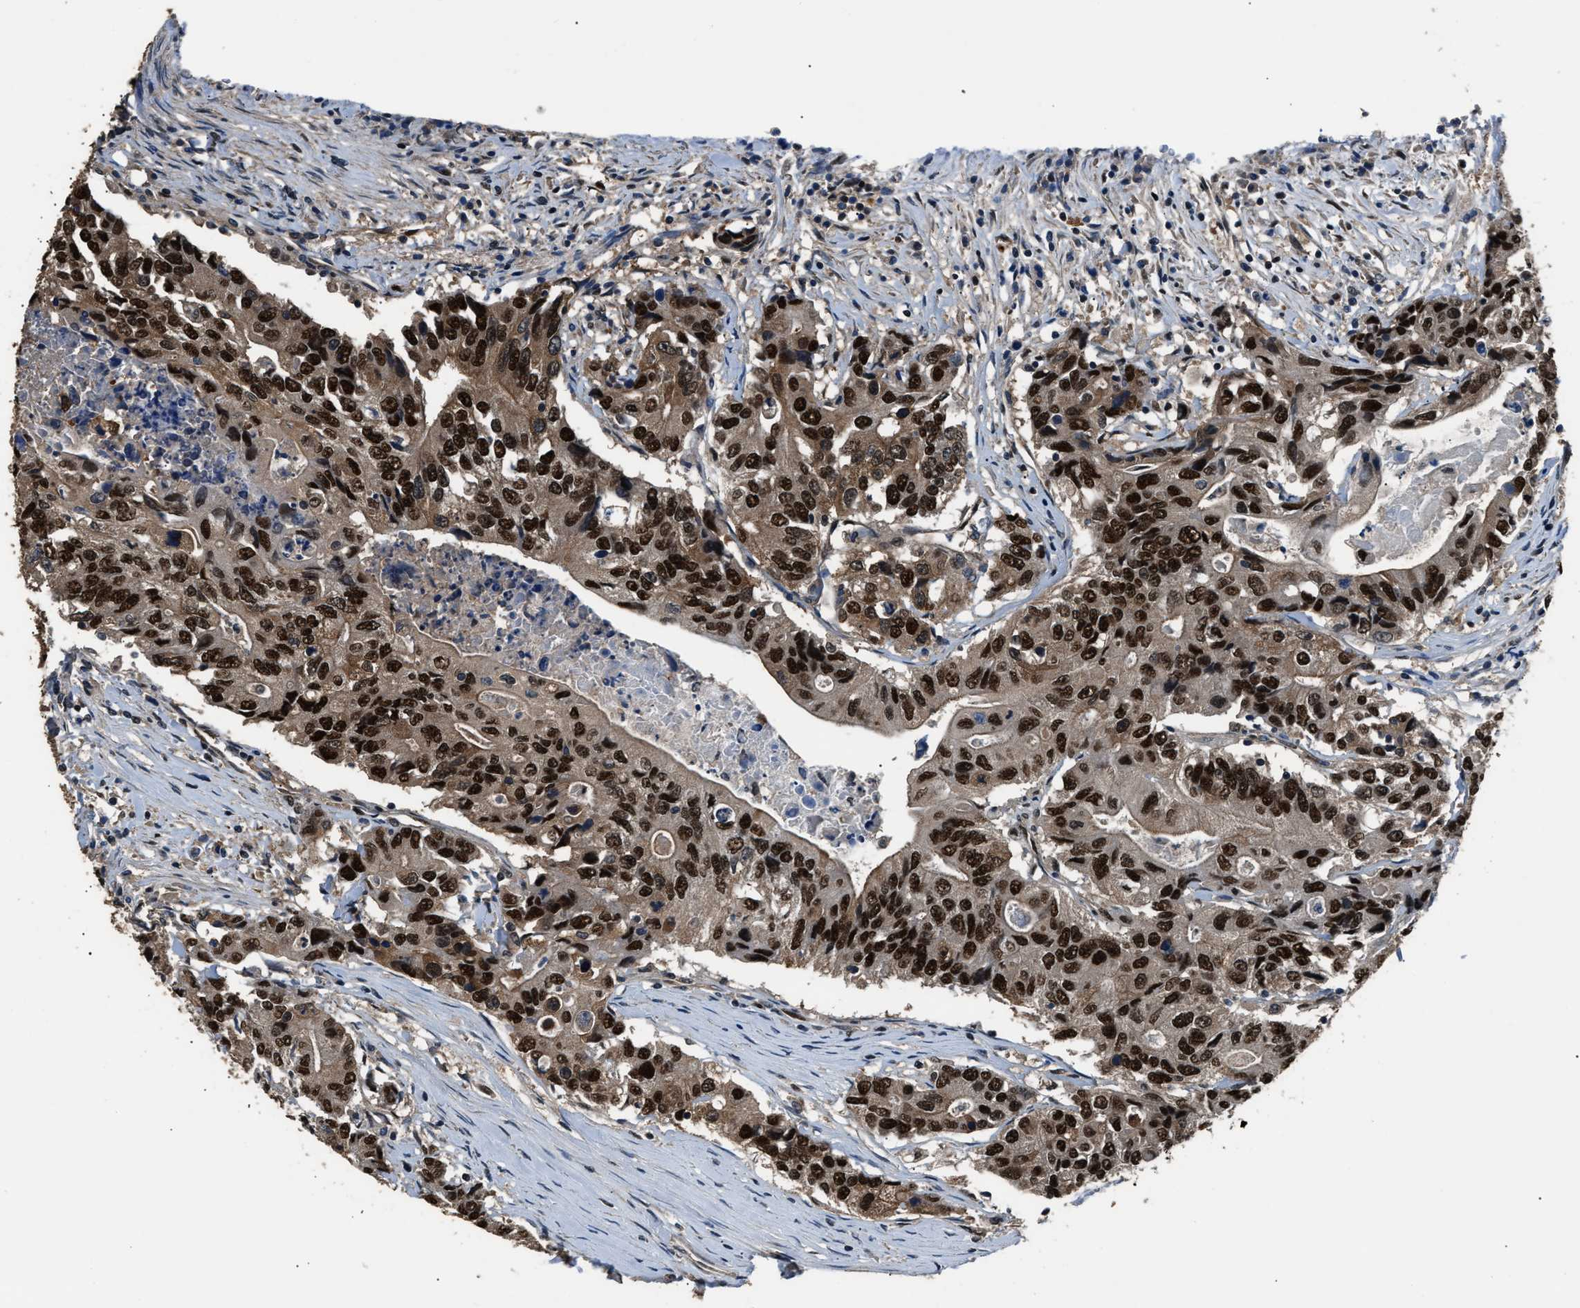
{"staining": {"intensity": "strong", "quantity": ">75%", "location": "cytoplasmic/membranous,nuclear"}, "tissue": "colorectal cancer", "cell_type": "Tumor cells", "image_type": "cancer", "snomed": [{"axis": "morphology", "description": "Adenocarcinoma, NOS"}, {"axis": "topography", "description": "Colon"}], "caption": "Adenocarcinoma (colorectal) stained with IHC demonstrates strong cytoplasmic/membranous and nuclear staining in approximately >75% of tumor cells.", "gene": "DFFA", "patient": {"sex": "female", "age": 77}}